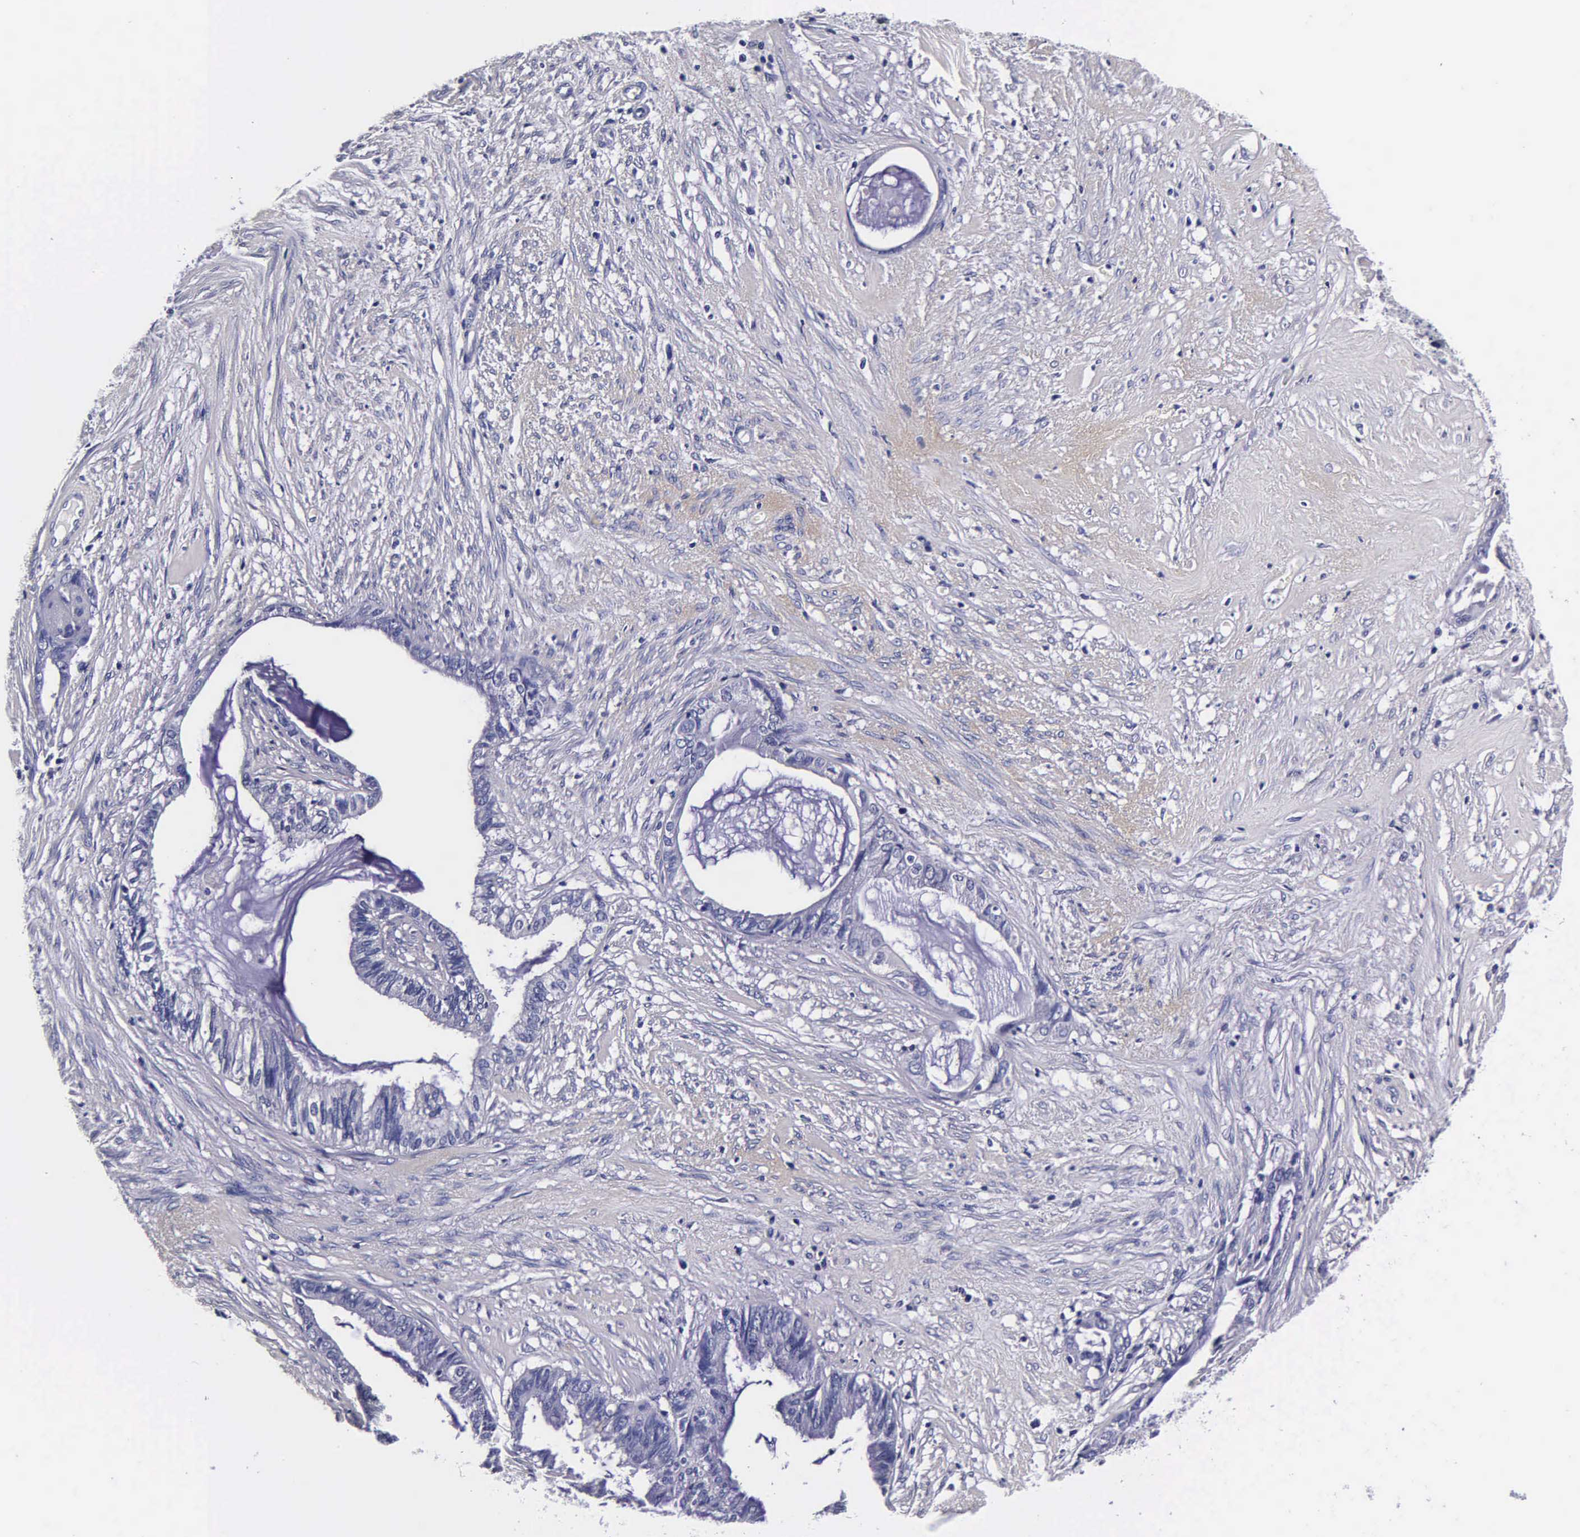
{"staining": {"intensity": "negative", "quantity": "none", "location": "none"}, "tissue": "endometrial cancer", "cell_type": "Tumor cells", "image_type": "cancer", "snomed": [{"axis": "morphology", "description": "Adenocarcinoma, NOS"}, {"axis": "topography", "description": "Endometrium"}], "caption": "Human endometrial cancer (adenocarcinoma) stained for a protein using IHC reveals no positivity in tumor cells.", "gene": "IAPP", "patient": {"sex": "female", "age": 86}}